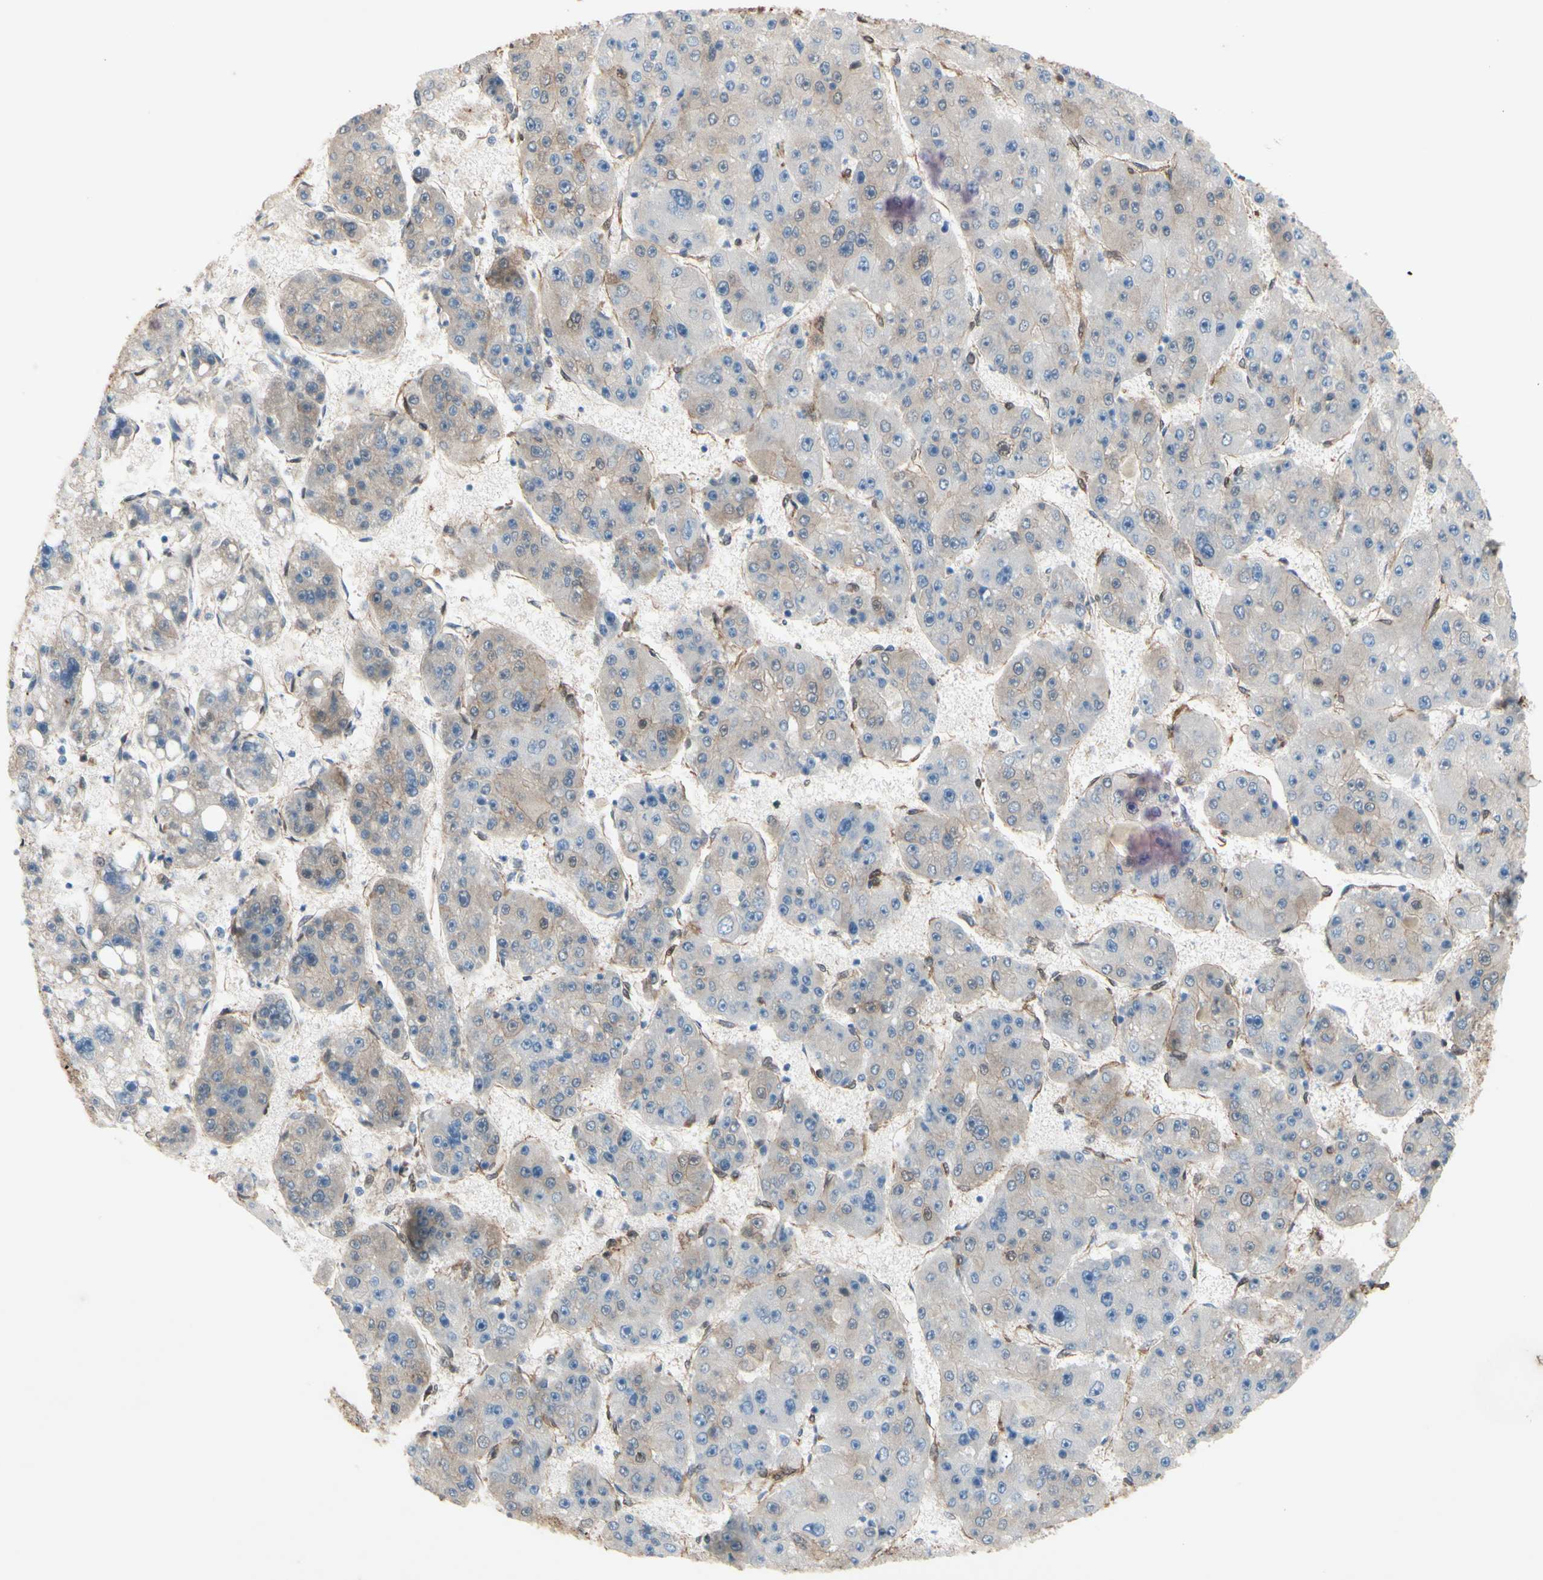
{"staining": {"intensity": "weak", "quantity": "<25%", "location": "cytoplasmic/membranous"}, "tissue": "liver cancer", "cell_type": "Tumor cells", "image_type": "cancer", "snomed": [{"axis": "morphology", "description": "Carcinoma, Hepatocellular, NOS"}, {"axis": "topography", "description": "Liver"}], "caption": "Liver hepatocellular carcinoma stained for a protein using IHC shows no positivity tumor cells.", "gene": "CTTNBP2", "patient": {"sex": "female", "age": 61}}